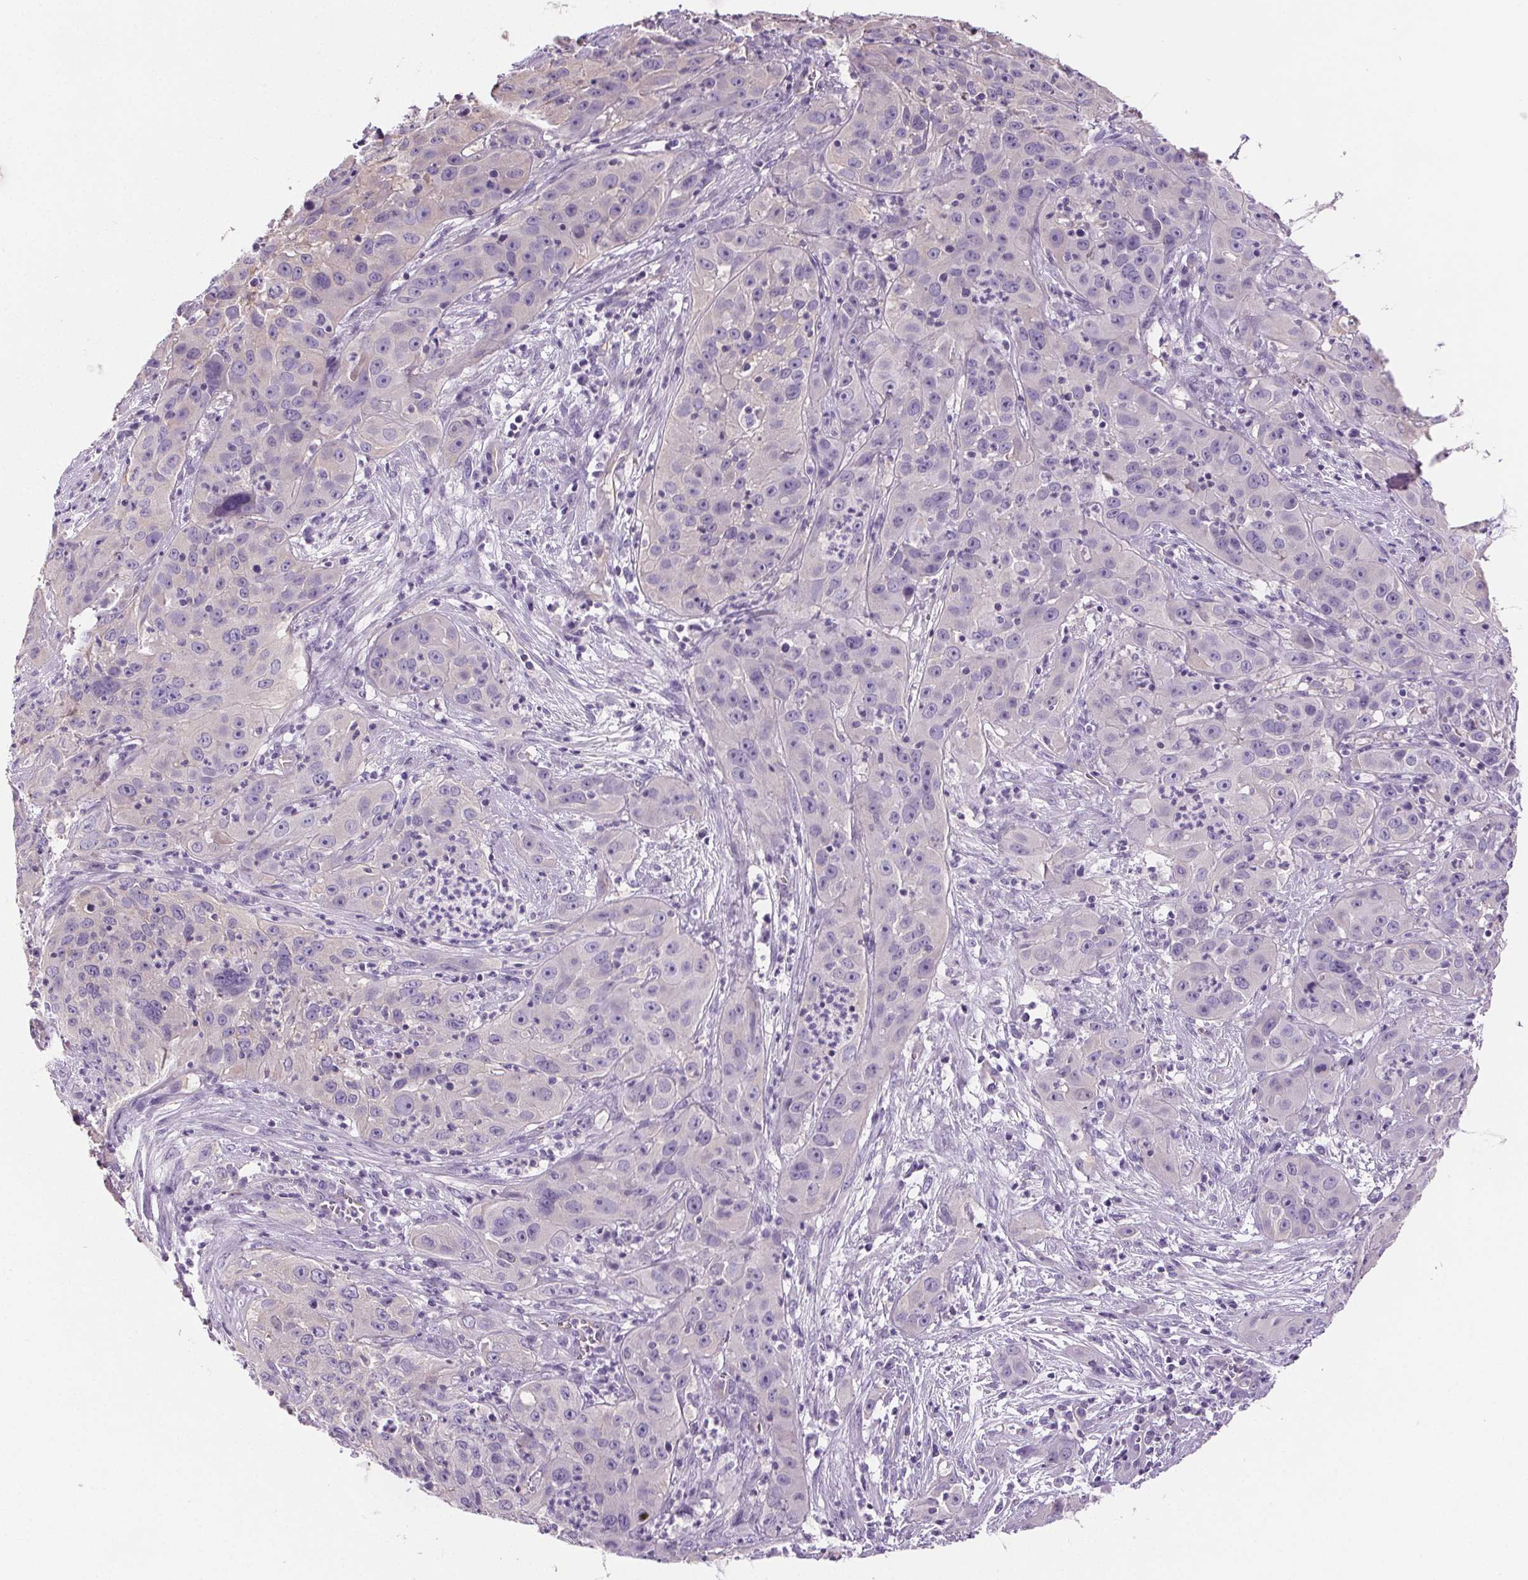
{"staining": {"intensity": "negative", "quantity": "none", "location": "none"}, "tissue": "cervical cancer", "cell_type": "Tumor cells", "image_type": "cancer", "snomed": [{"axis": "morphology", "description": "Squamous cell carcinoma, NOS"}, {"axis": "topography", "description": "Cervix"}], "caption": "DAB immunohistochemical staining of human cervical squamous cell carcinoma reveals no significant positivity in tumor cells. (Brightfield microscopy of DAB immunohistochemistry (IHC) at high magnification).", "gene": "CD5L", "patient": {"sex": "female", "age": 32}}